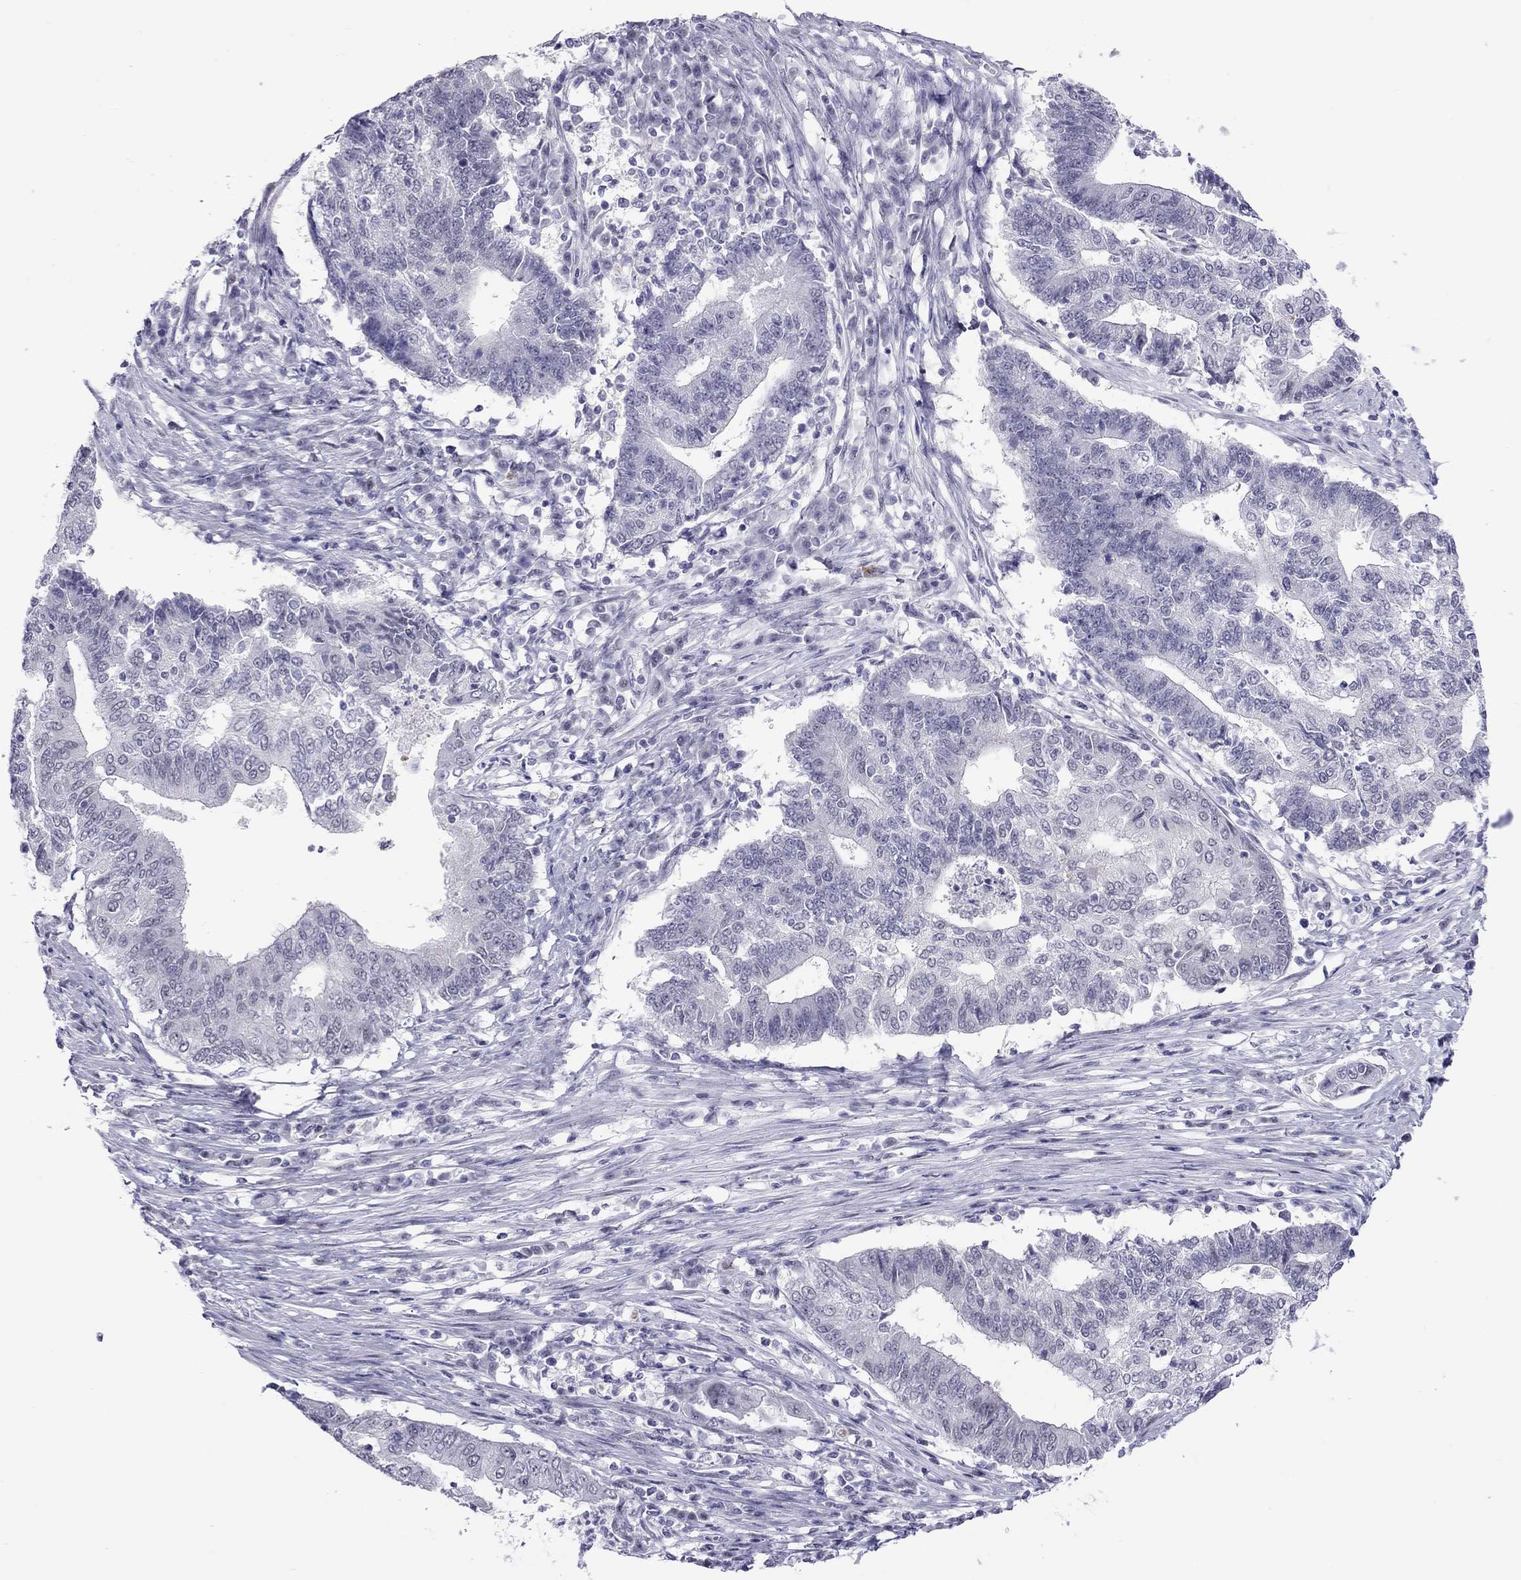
{"staining": {"intensity": "negative", "quantity": "none", "location": "none"}, "tissue": "endometrial cancer", "cell_type": "Tumor cells", "image_type": "cancer", "snomed": [{"axis": "morphology", "description": "Adenocarcinoma, NOS"}, {"axis": "topography", "description": "Uterus"}, {"axis": "topography", "description": "Endometrium"}], "caption": "Photomicrograph shows no significant protein positivity in tumor cells of endometrial cancer (adenocarcinoma).", "gene": "CHRNB3", "patient": {"sex": "female", "age": 54}}